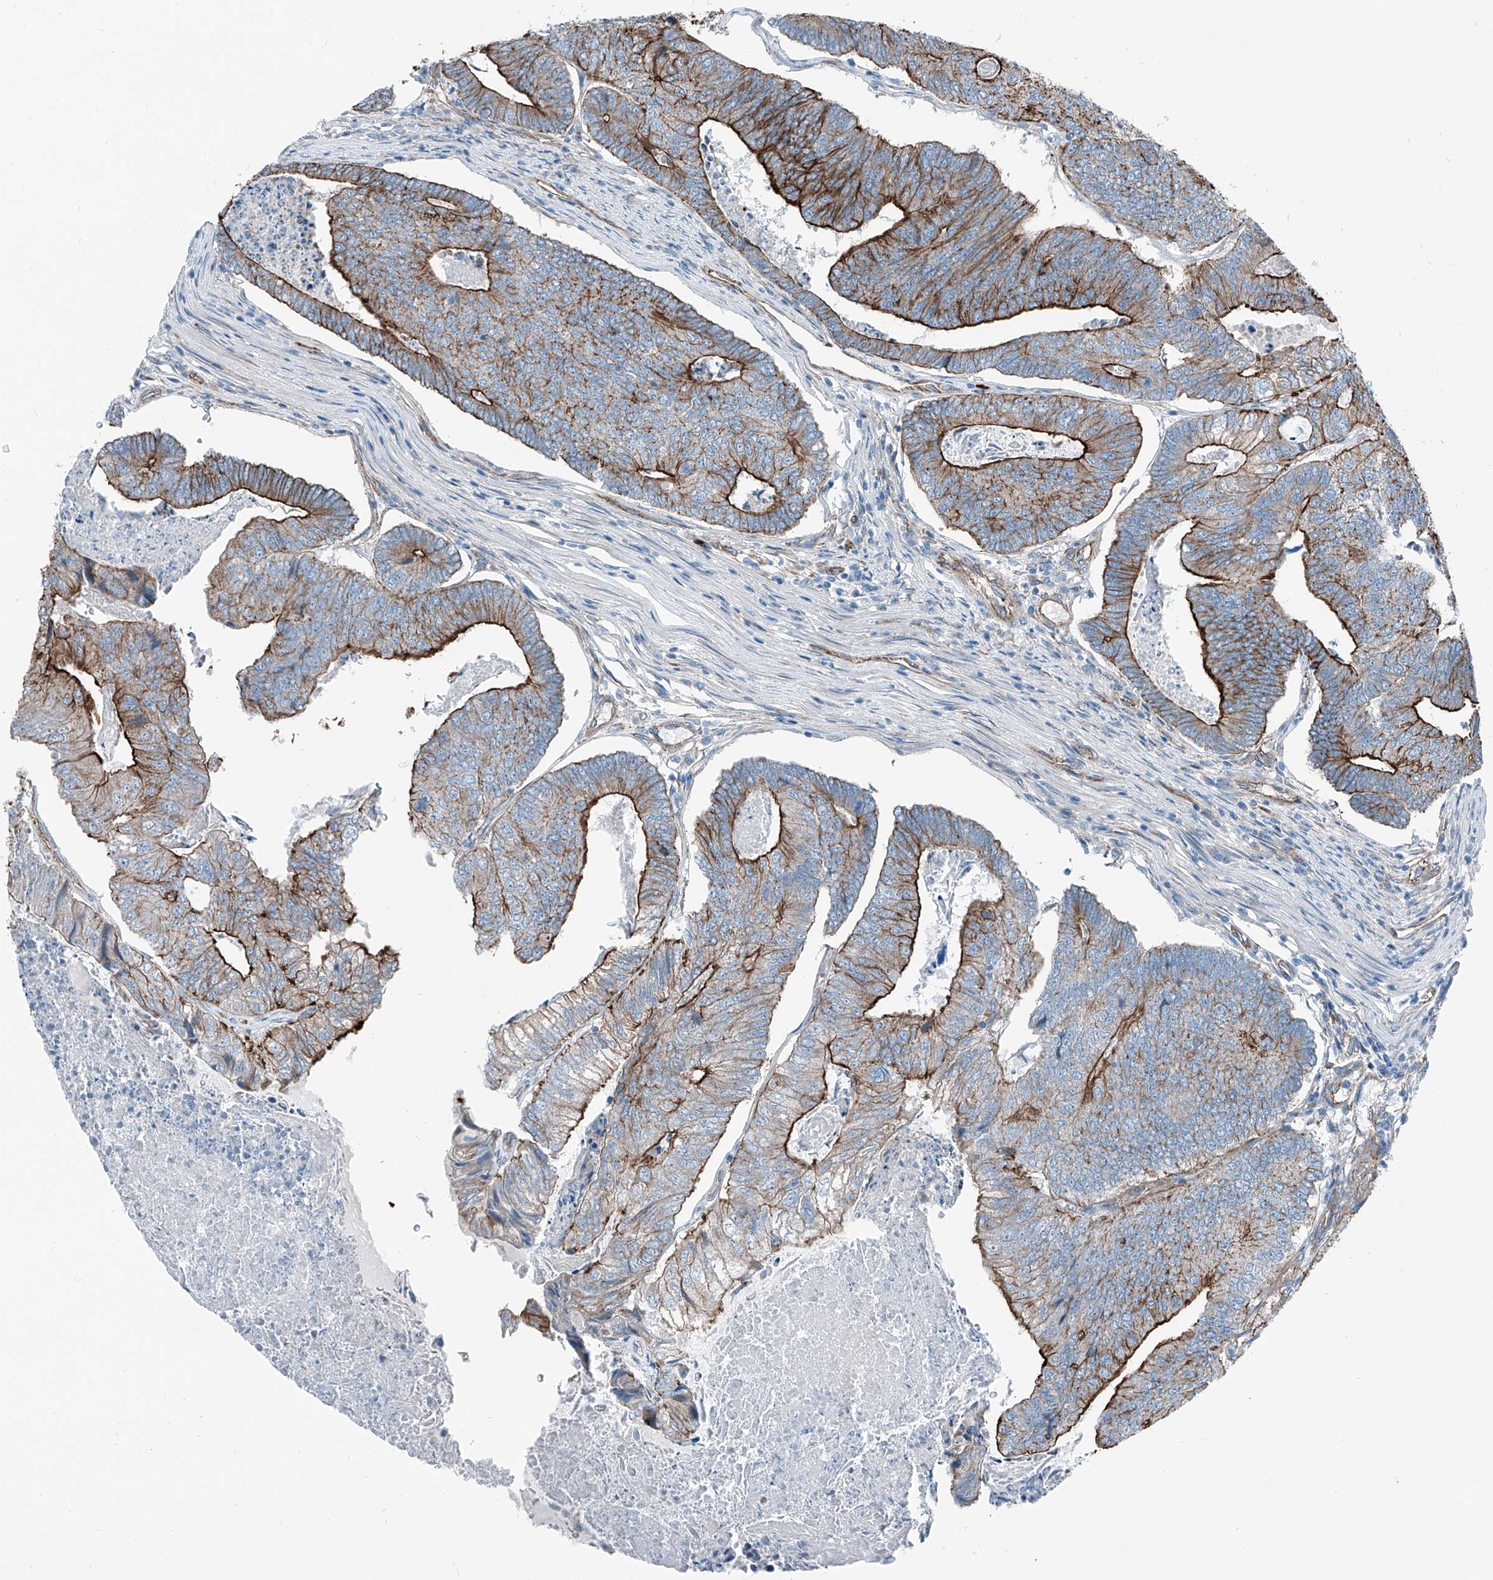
{"staining": {"intensity": "strong", "quantity": "25%-75%", "location": "cytoplasmic/membranous"}, "tissue": "colorectal cancer", "cell_type": "Tumor cells", "image_type": "cancer", "snomed": [{"axis": "morphology", "description": "Adenocarcinoma, NOS"}, {"axis": "topography", "description": "Colon"}], "caption": "Strong cytoplasmic/membranous positivity for a protein is identified in about 25%-75% of tumor cells of adenocarcinoma (colorectal) using IHC.", "gene": "THEMIS2", "patient": {"sex": "female", "age": 67}}